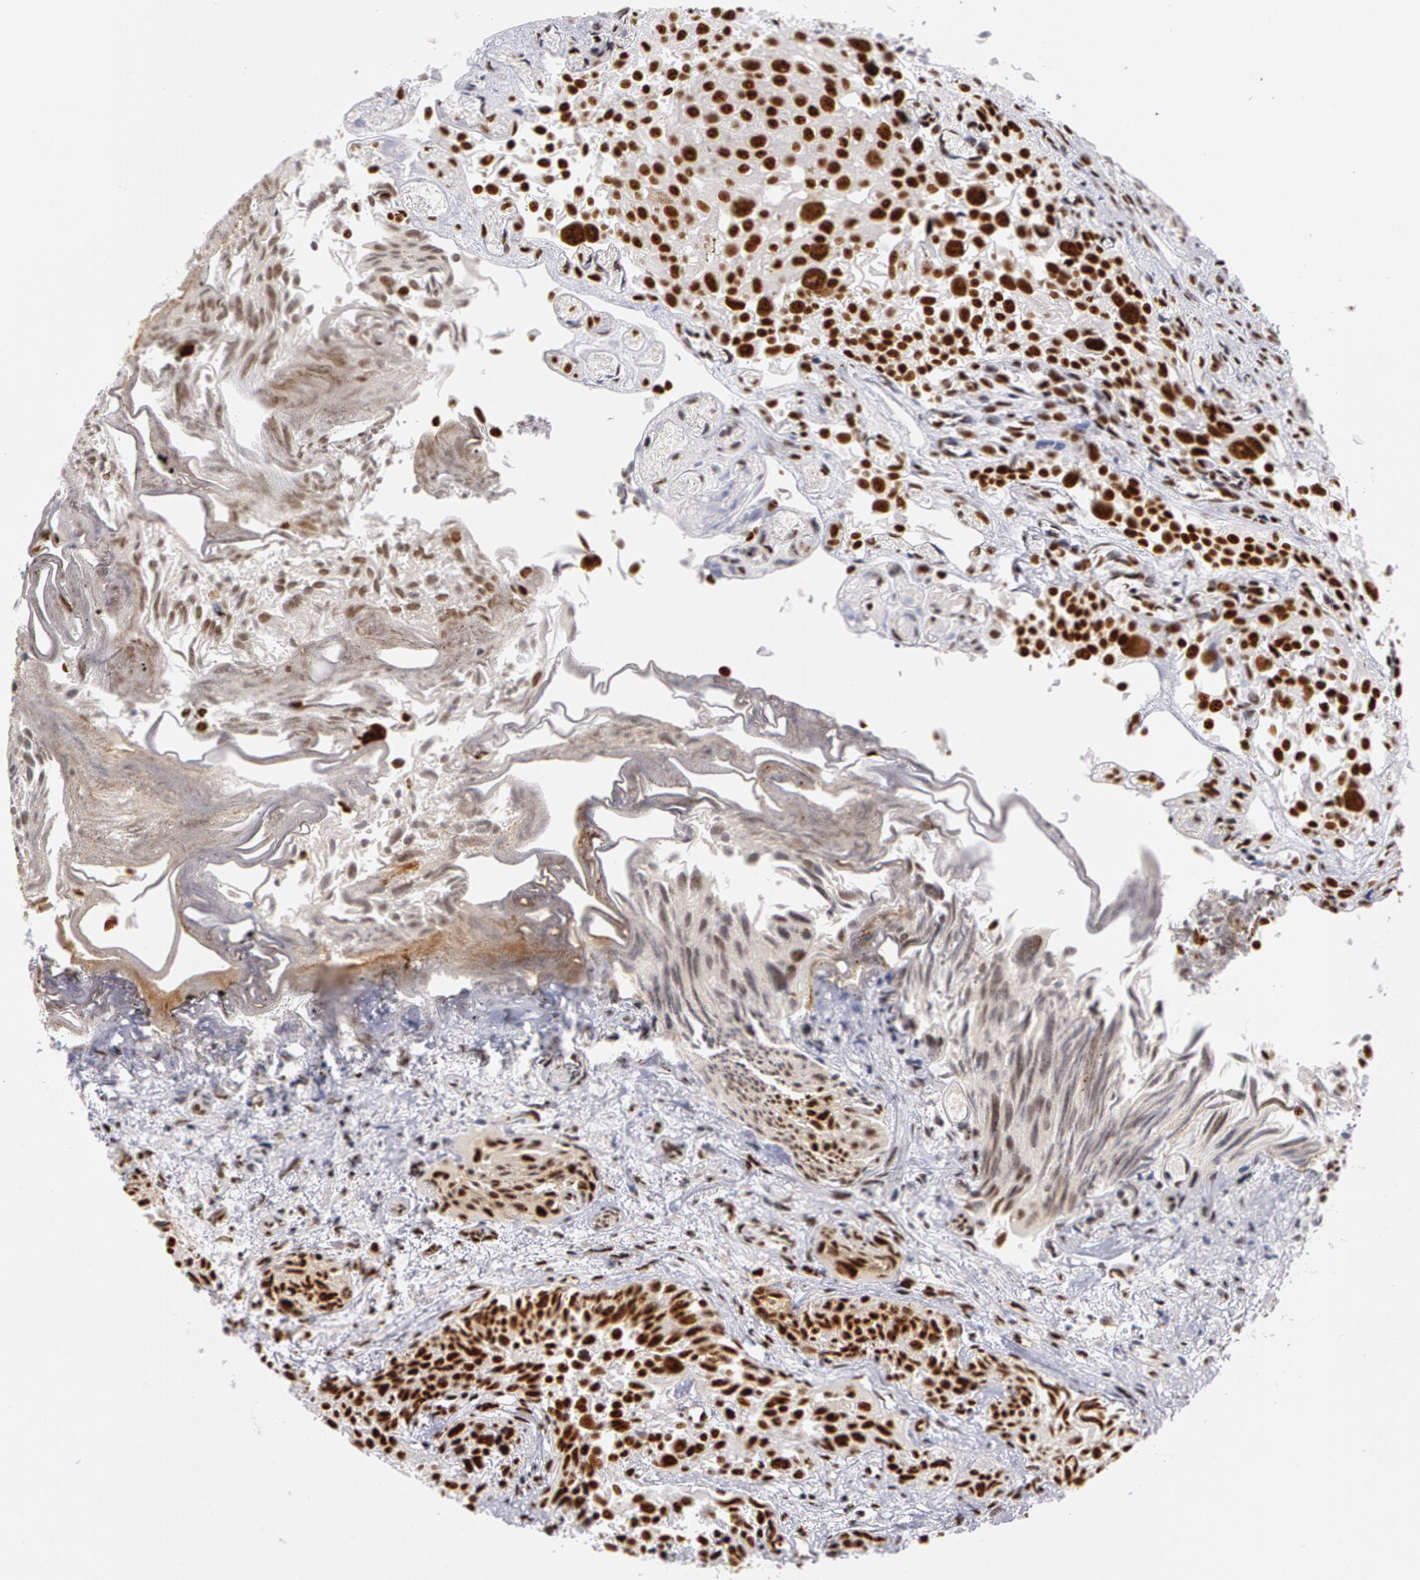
{"staining": {"intensity": "strong", "quantity": ">75%", "location": "nuclear"}, "tissue": "urothelial cancer", "cell_type": "Tumor cells", "image_type": "cancer", "snomed": [{"axis": "morphology", "description": "Urothelial carcinoma, High grade"}, {"axis": "topography", "description": "Urinary bladder"}], "caption": "A brown stain shows strong nuclear staining of a protein in urothelial carcinoma (high-grade) tumor cells.", "gene": "PNN", "patient": {"sex": "female", "age": 78}}